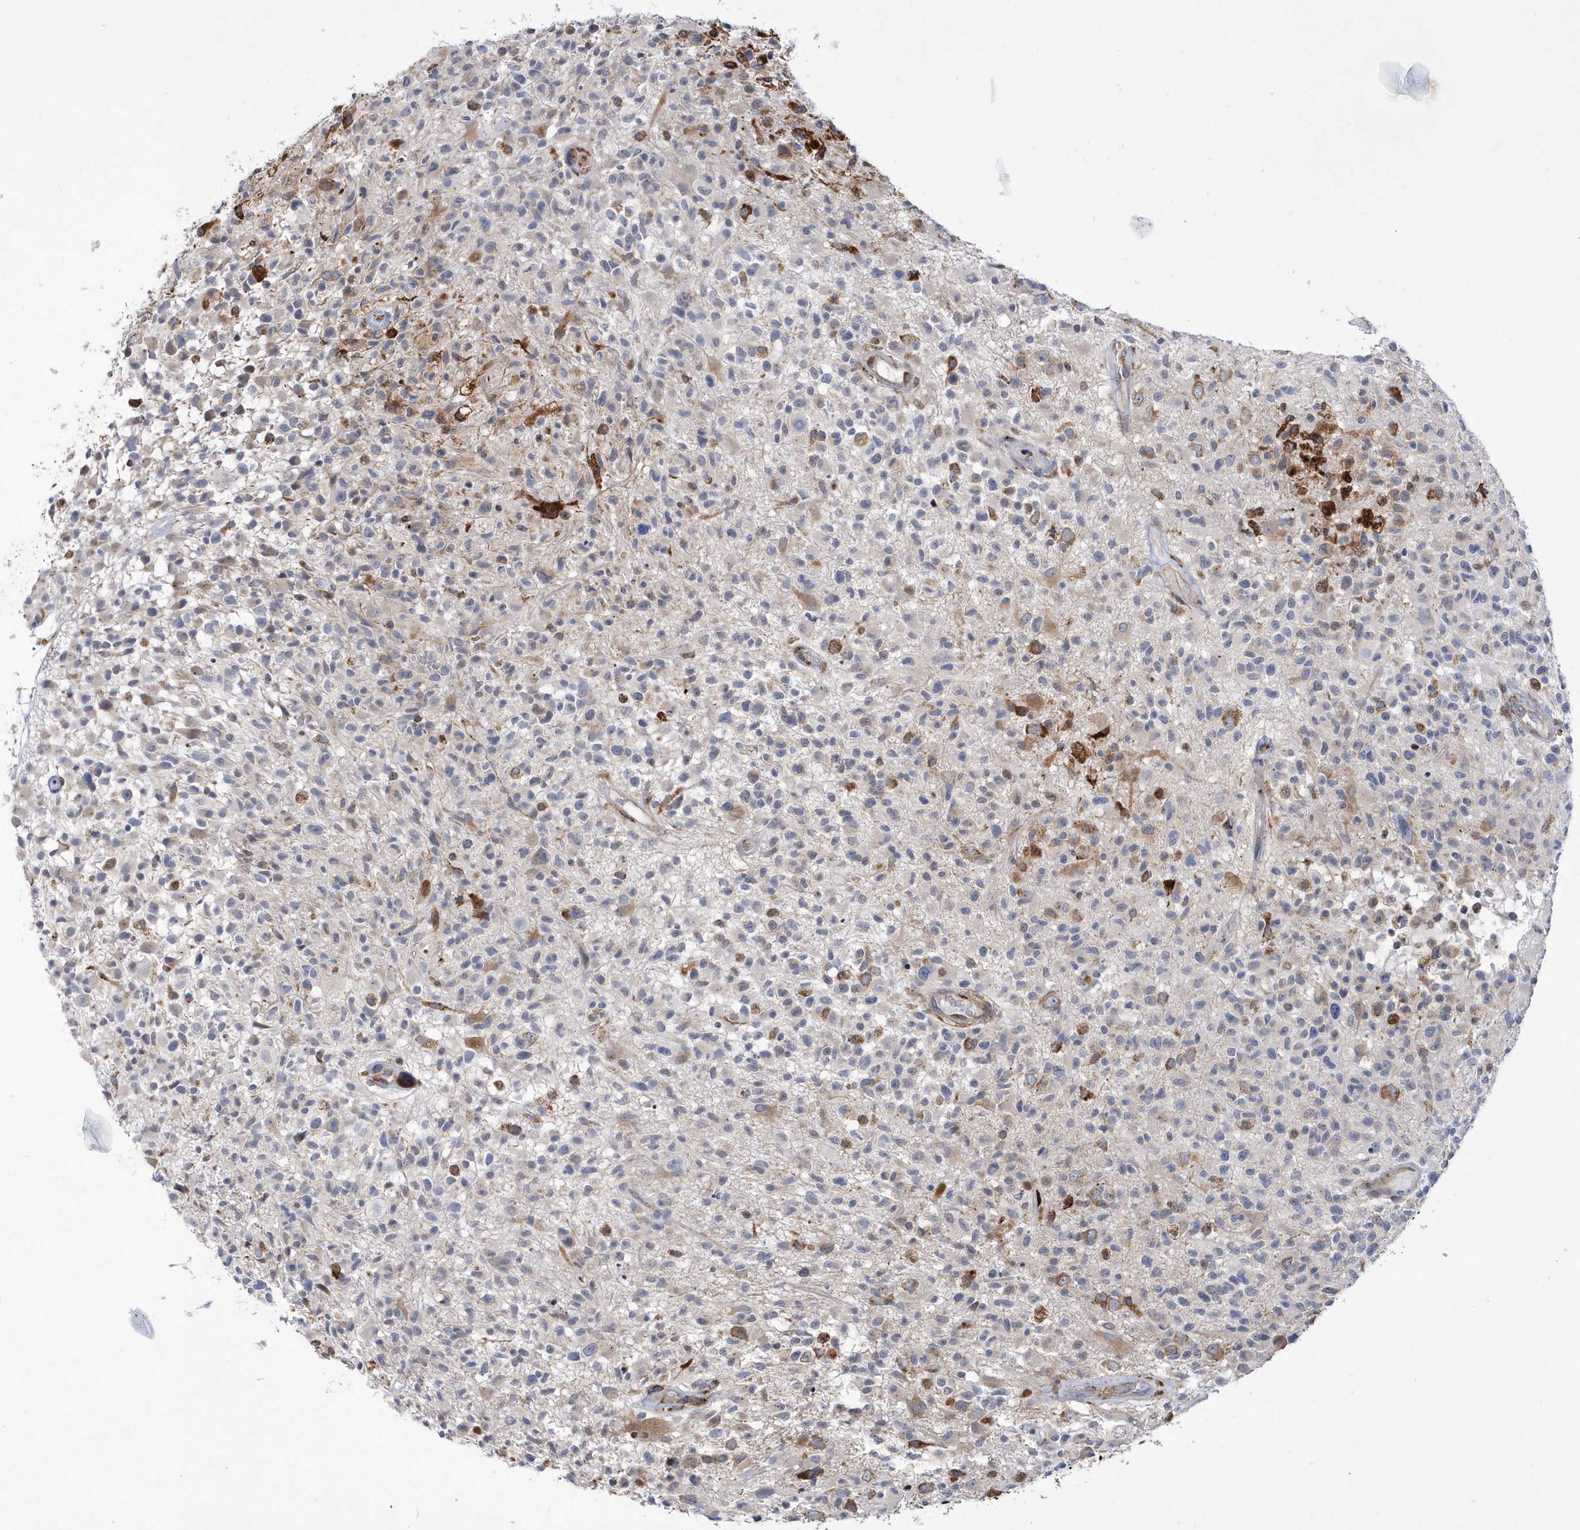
{"staining": {"intensity": "negative", "quantity": "none", "location": "none"}, "tissue": "glioma", "cell_type": "Tumor cells", "image_type": "cancer", "snomed": [{"axis": "morphology", "description": "Glioma, malignant, High grade"}, {"axis": "morphology", "description": "Glioblastoma, NOS"}, {"axis": "topography", "description": "Brain"}], "caption": "An immunohistochemistry image of glioblastoma is shown. There is no staining in tumor cells of glioblastoma.", "gene": "MED31", "patient": {"sex": "male", "age": 60}}